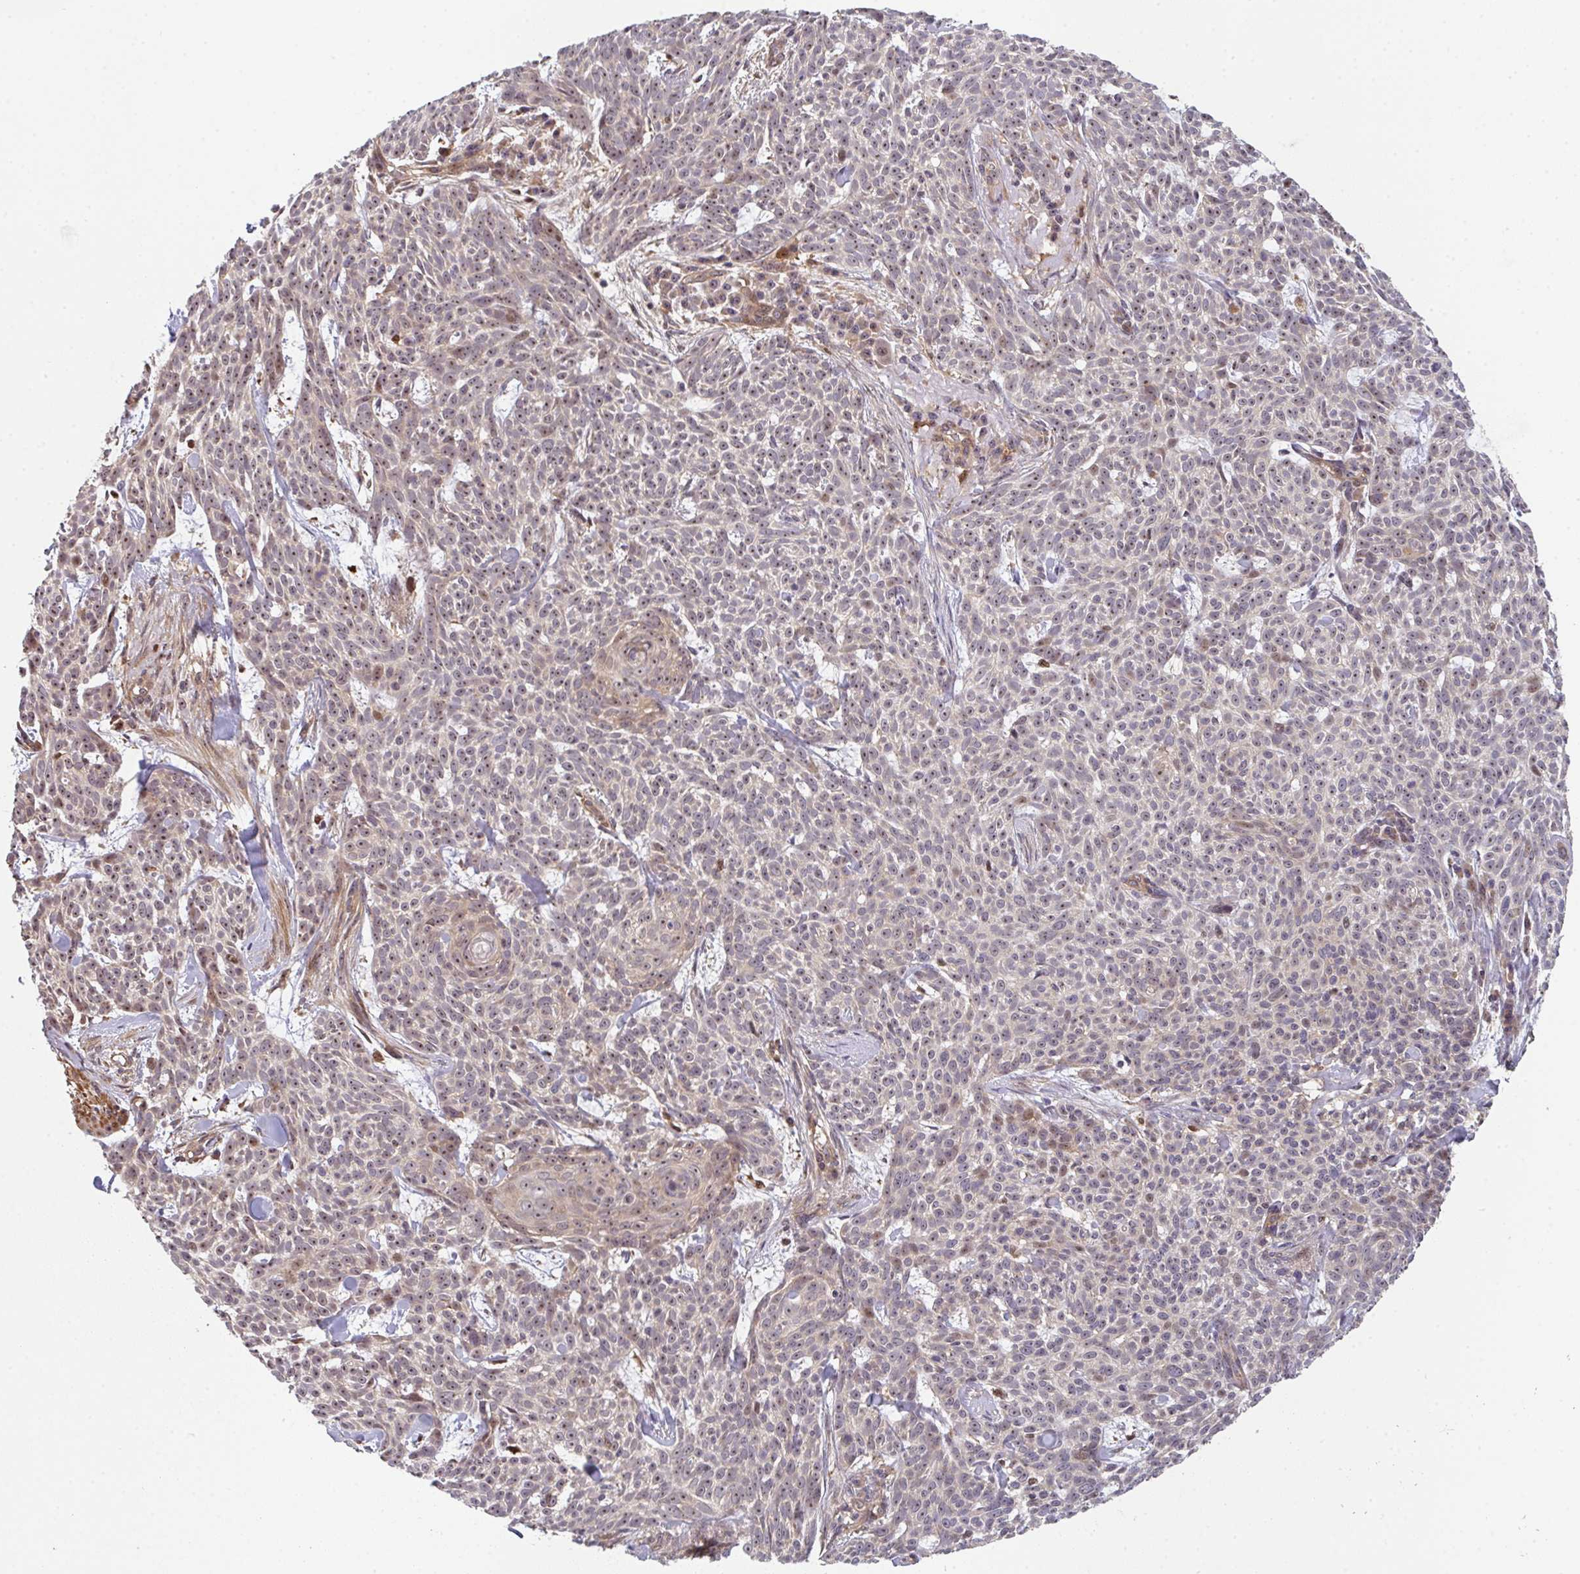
{"staining": {"intensity": "weak", "quantity": "25%-75%", "location": "nuclear"}, "tissue": "skin cancer", "cell_type": "Tumor cells", "image_type": "cancer", "snomed": [{"axis": "morphology", "description": "Basal cell carcinoma"}, {"axis": "topography", "description": "Skin"}], "caption": "DAB (3,3'-diaminobenzidine) immunohistochemical staining of skin basal cell carcinoma shows weak nuclear protein staining in approximately 25%-75% of tumor cells.", "gene": "SIMC1", "patient": {"sex": "female", "age": 93}}